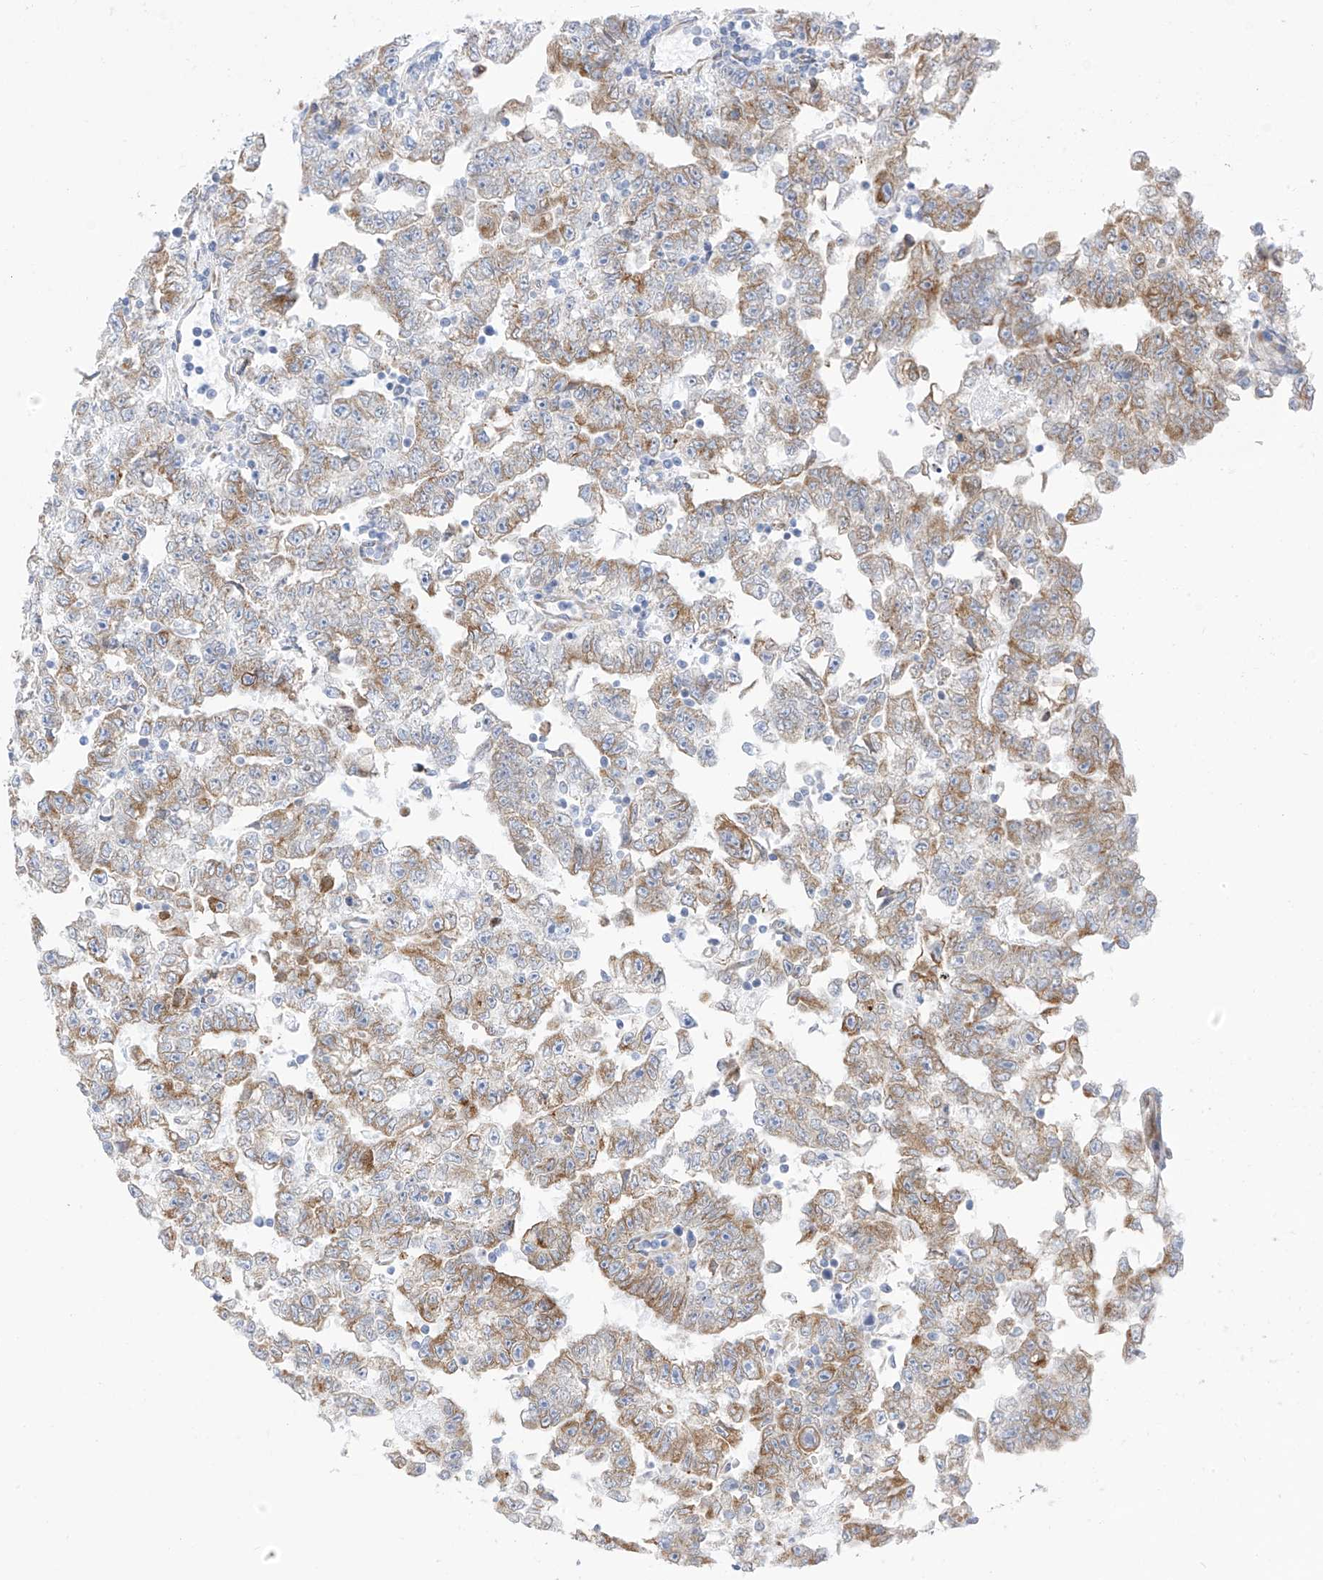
{"staining": {"intensity": "moderate", "quantity": "25%-75%", "location": "cytoplasmic/membranous"}, "tissue": "testis cancer", "cell_type": "Tumor cells", "image_type": "cancer", "snomed": [{"axis": "morphology", "description": "Carcinoma, Embryonal, NOS"}, {"axis": "topography", "description": "Testis"}], "caption": "Moderate cytoplasmic/membranous protein positivity is present in about 25%-75% of tumor cells in testis embryonal carcinoma. (DAB (3,3'-diaminobenzidine) IHC with brightfield microscopy, high magnification).", "gene": "RCN2", "patient": {"sex": "male", "age": 25}}